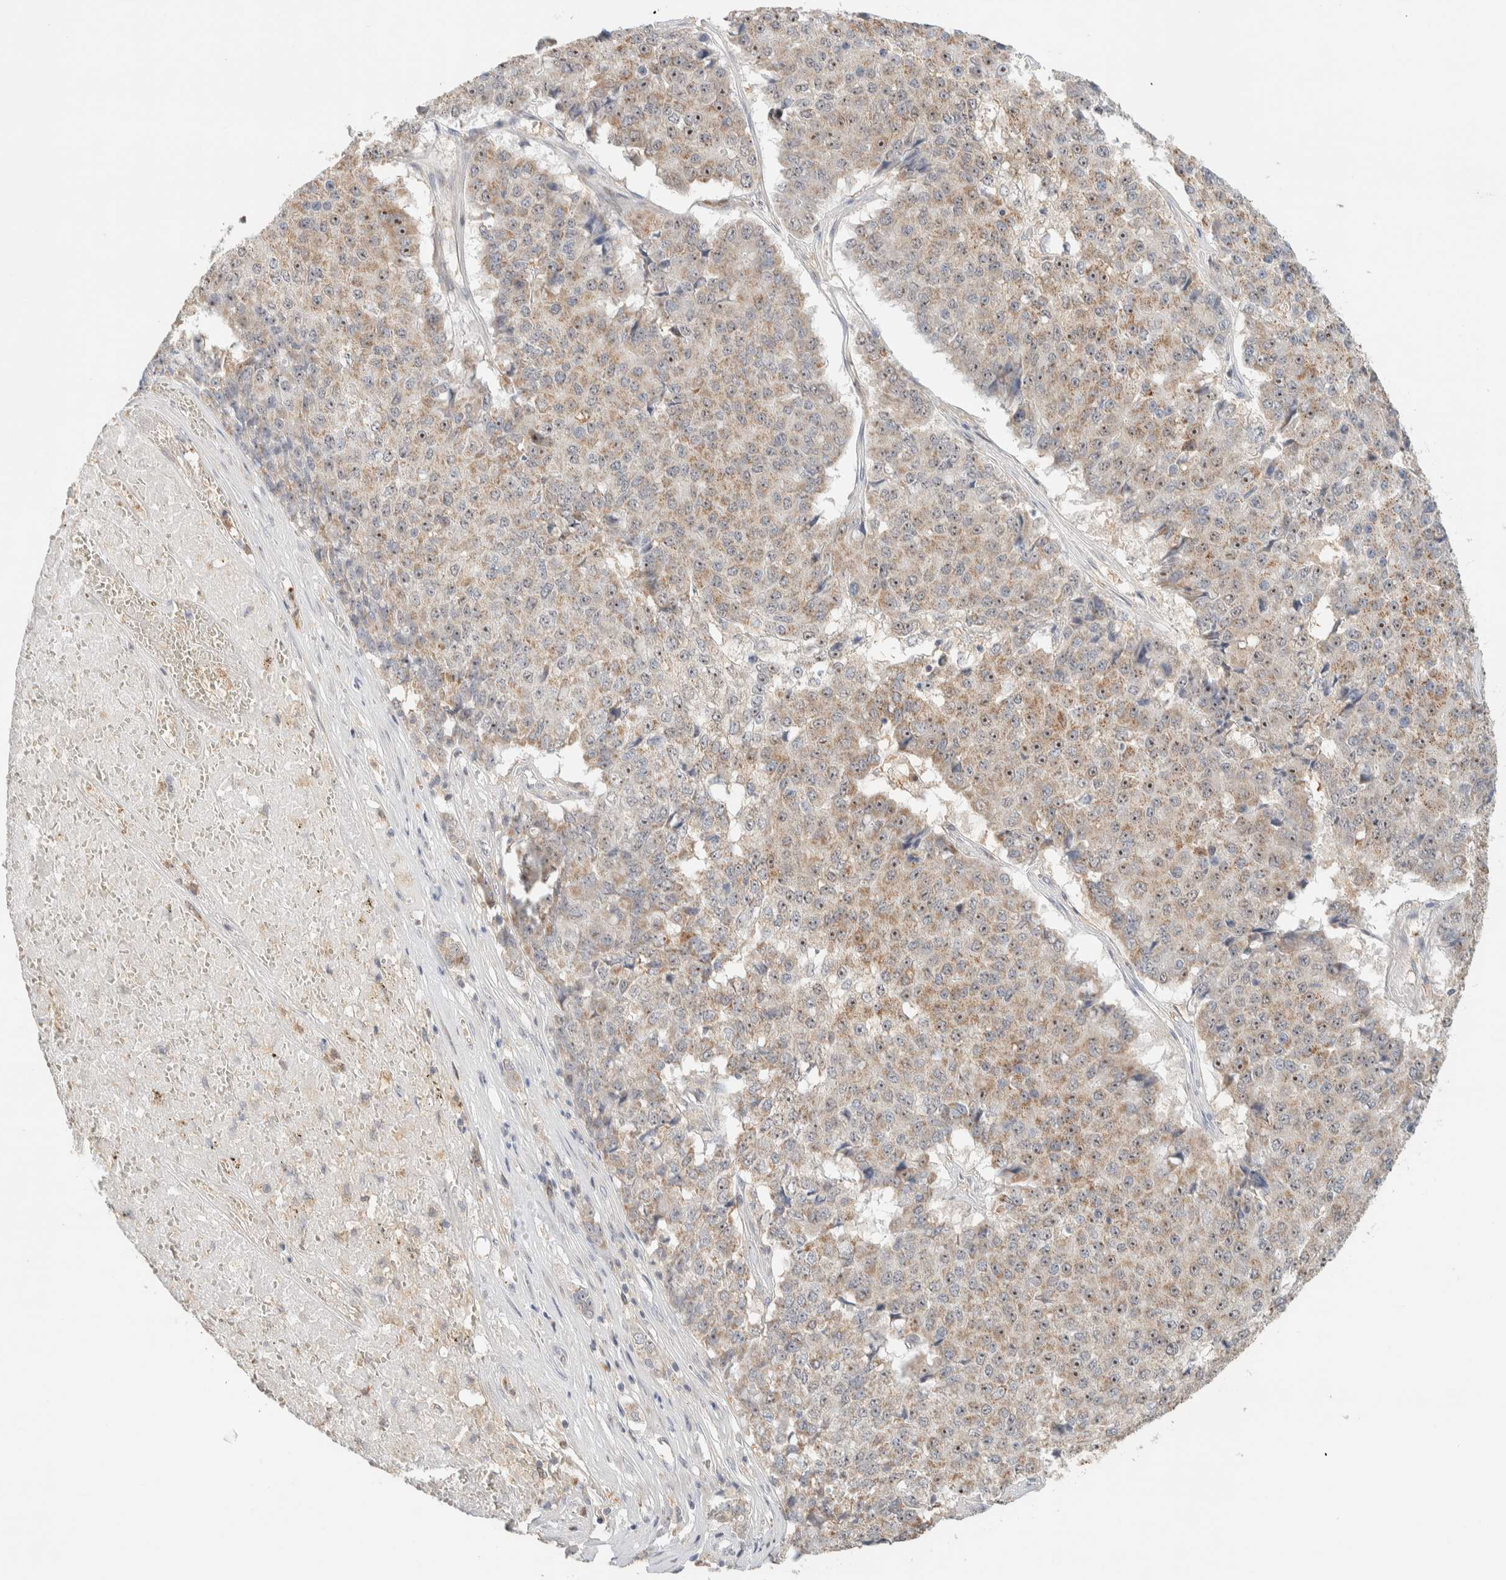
{"staining": {"intensity": "weak", "quantity": ">75%", "location": "cytoplasmic/membranous"}, "tissue": "pancreatic cancer", "cell_type": "Tumor cells", "image_type": "cancer", "snomed": [{"axis": "morphology", "description": "Adenocarcinoma, NOS"}, {"axis": "topography", "description": "Pancreas"}], "caption": "Pancreatic cancer tissue shows weak cytoplasmic/membranous positivity in about >75% of tumor cells", "gene": "HDHD3", "patient": {"sex": "male", "age": 50}}